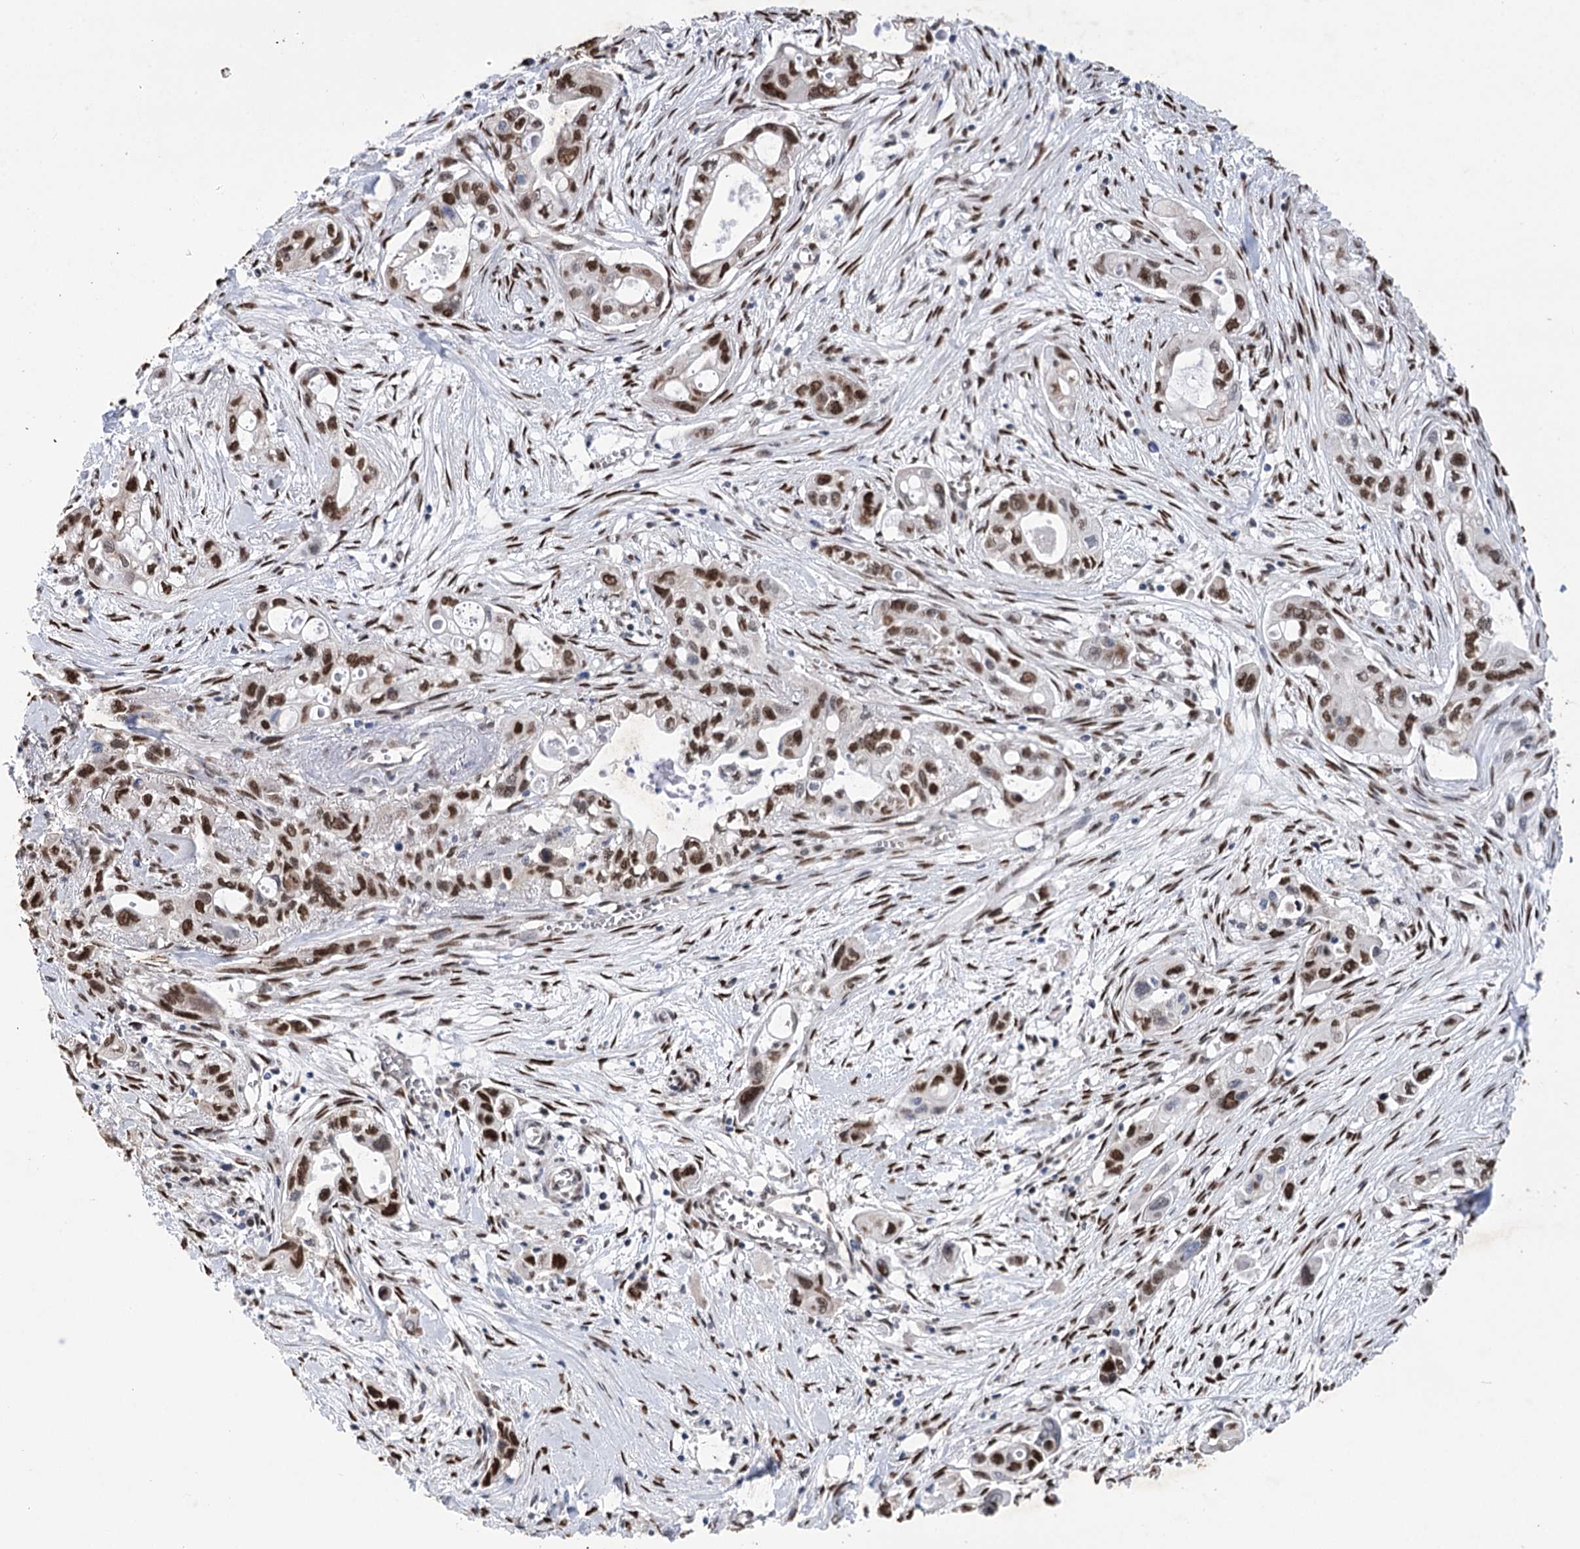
{"staining": {"intensity": "strong", "quantity": ">75%", "location": "nuclear"}, "tissue": "pancreatic cancer", "cell_type": "Tumor cells", "image_type": "cancer", "snomed": [{"axis": "morphology", "description": "Adenocarcinoma, NOS"}, {"axis": "topography", "description": "Pancreas"}], "caption": "Strong nuclear expression for a protein is seen in about >75% of tumor cells of pancreatic adenocarcinoma using immunohistochemistry (IHC).", "gene": "NFU1", "patient": {"sex": "male", "age": 75}}